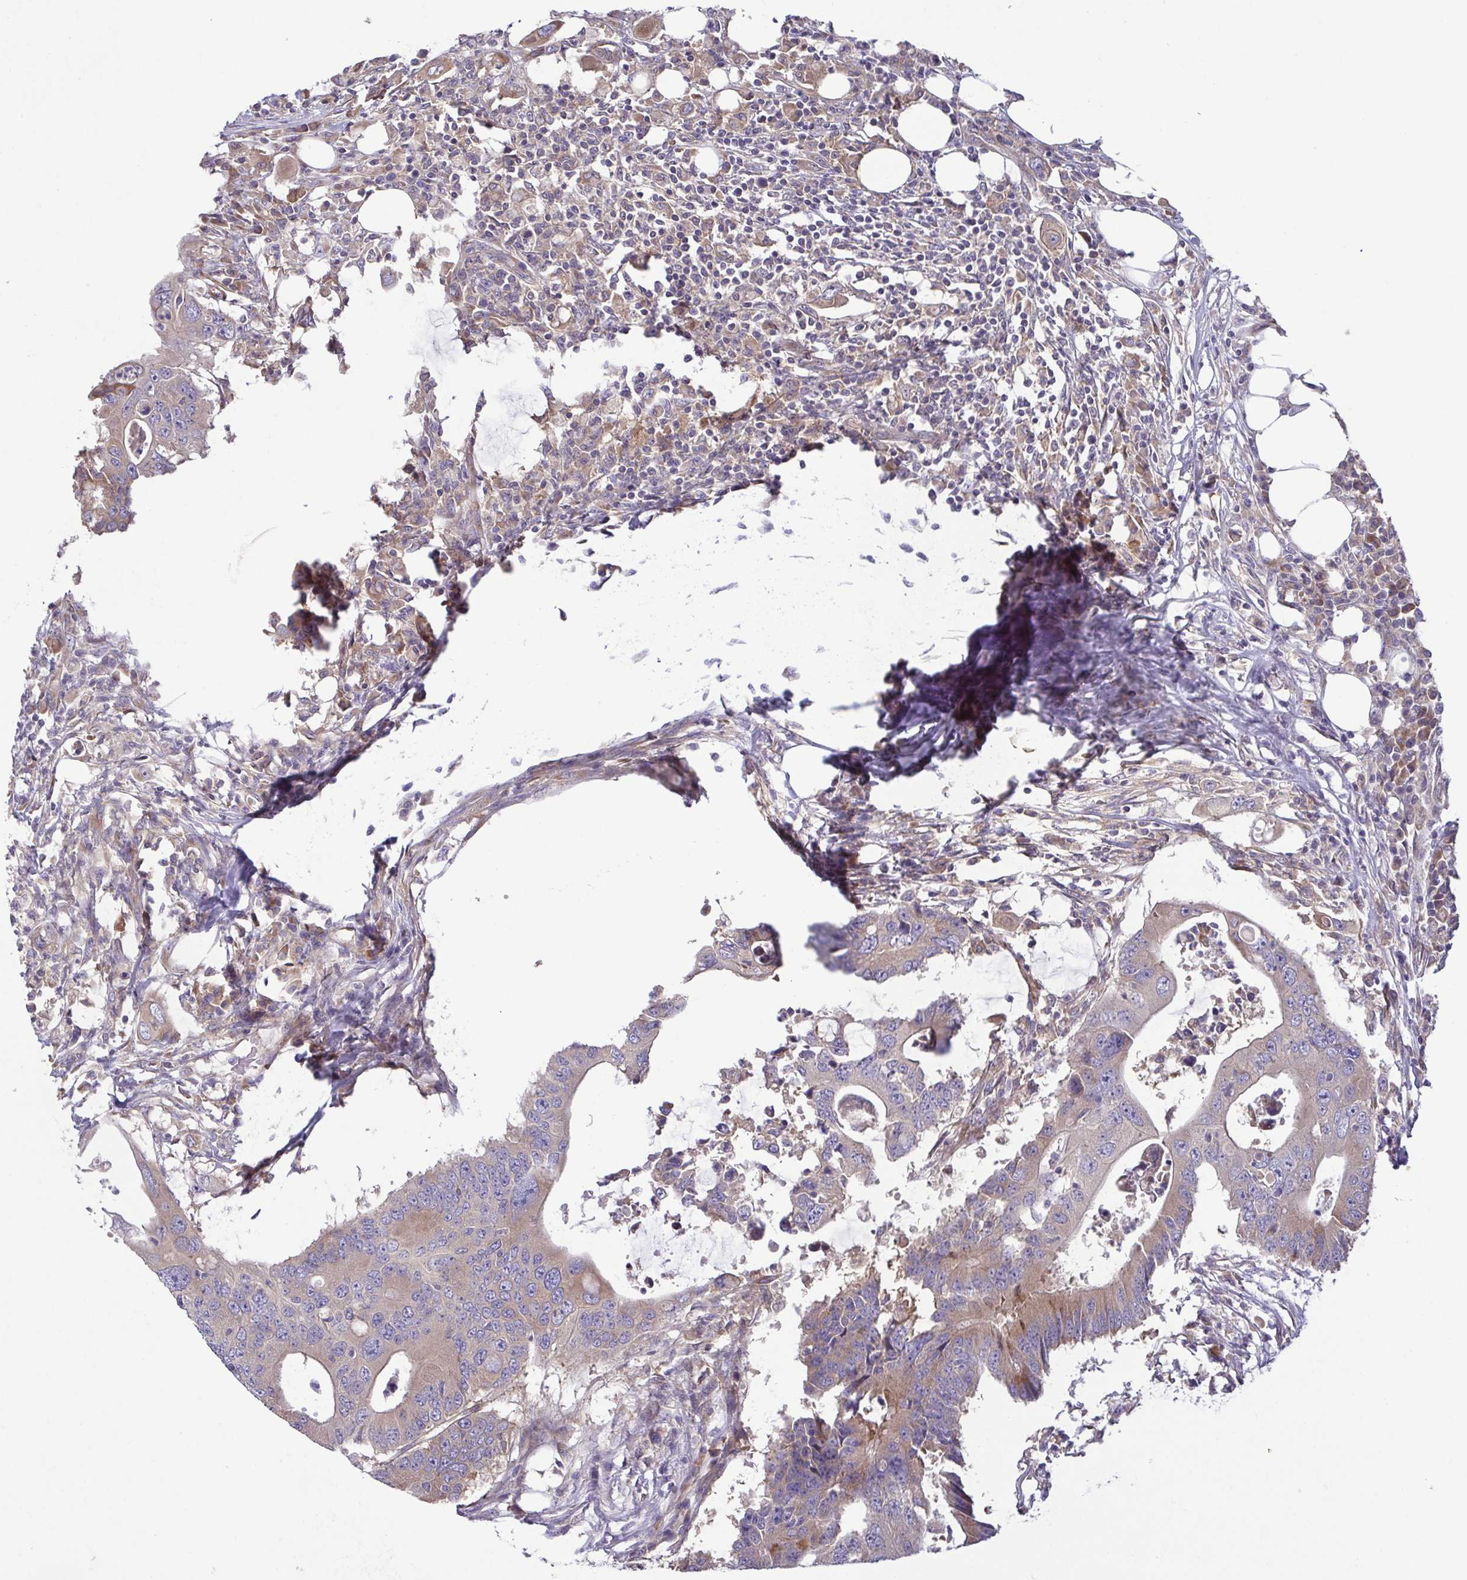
{"staining": {"intensity": "weak", "quantity": "25%-75%", "location": "cytoplasmic/membranous"}, "tissue": "colorectal cancer", "cell_type": "Tumor cells", "image_type": "cancer", "snomed": [{"axis": "morphology", "description": "Adenocarcinoma, NOS"}, {"axis": "topography", "description": "Colon"}], "caption": "A low amount of weak cytoplasmic/membranous expression is appreciated in approximately 25%-75% of tumor cells in colorectal cancer (adenocarcinoma) tissue.", "gene": "LMF2", "patient": {"sex": "male", "age": 71}}